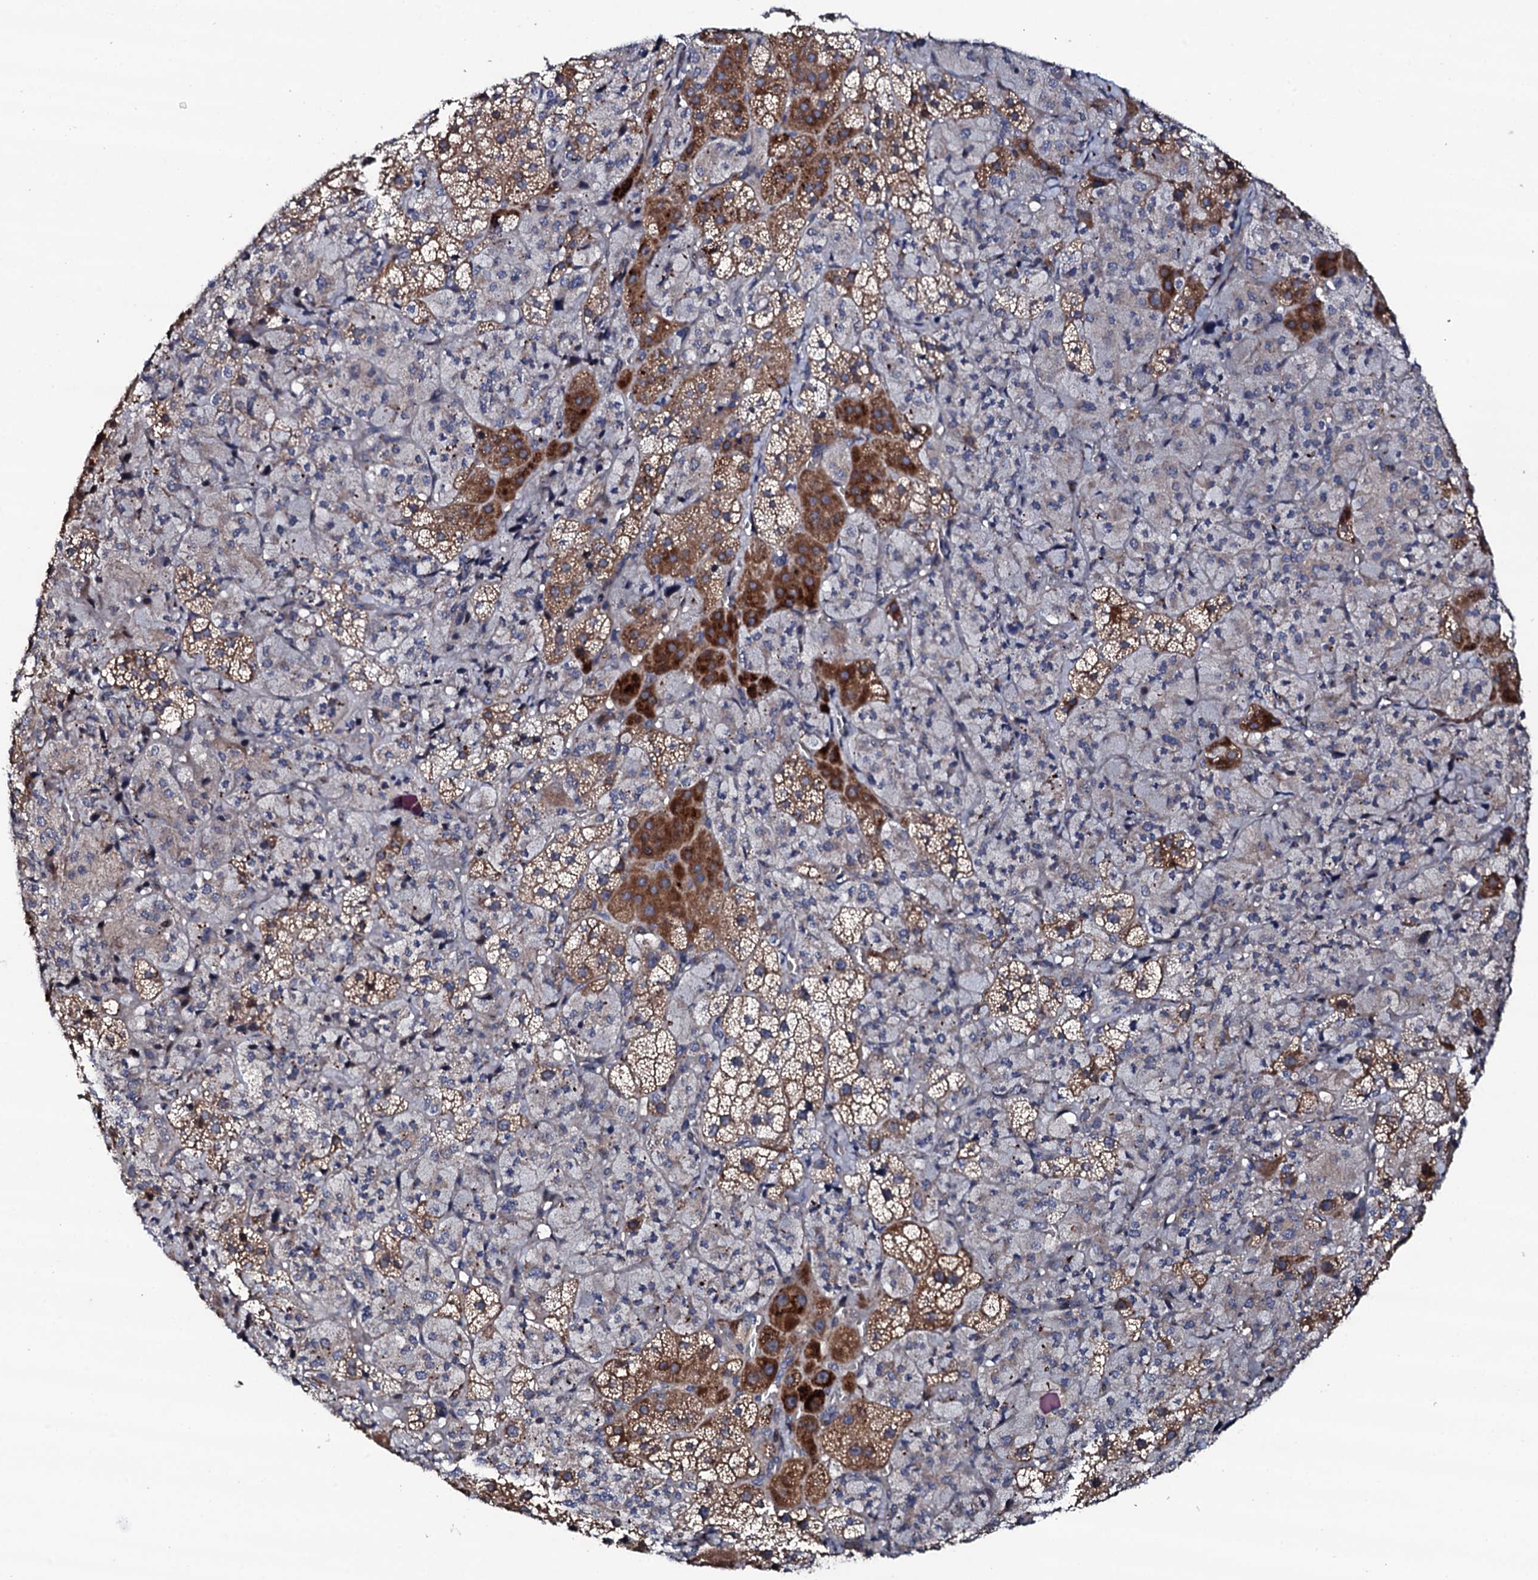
{"staining": {"intensity": "strong", "quantity": "<25%", "location": "cytoplasmic/membranous"}, "tissue": "adrenal gland", "cell_type": "Glandular cells", "image_type": "normal", "snomed": [{"axis": "morphology", "description": "Normal tissue, NOS"}, {"axis": "topography", "description": "Adrenal gland"}], "caption": "This image demonstrates immunohistochemistry staining of benign human adrenal gland, with medium strong cytoplasmic/membranous positivity in approximately <25% of glandular cells.", "gene": "CIAO2A", "patient": {"sex": "female", "age": 44}}